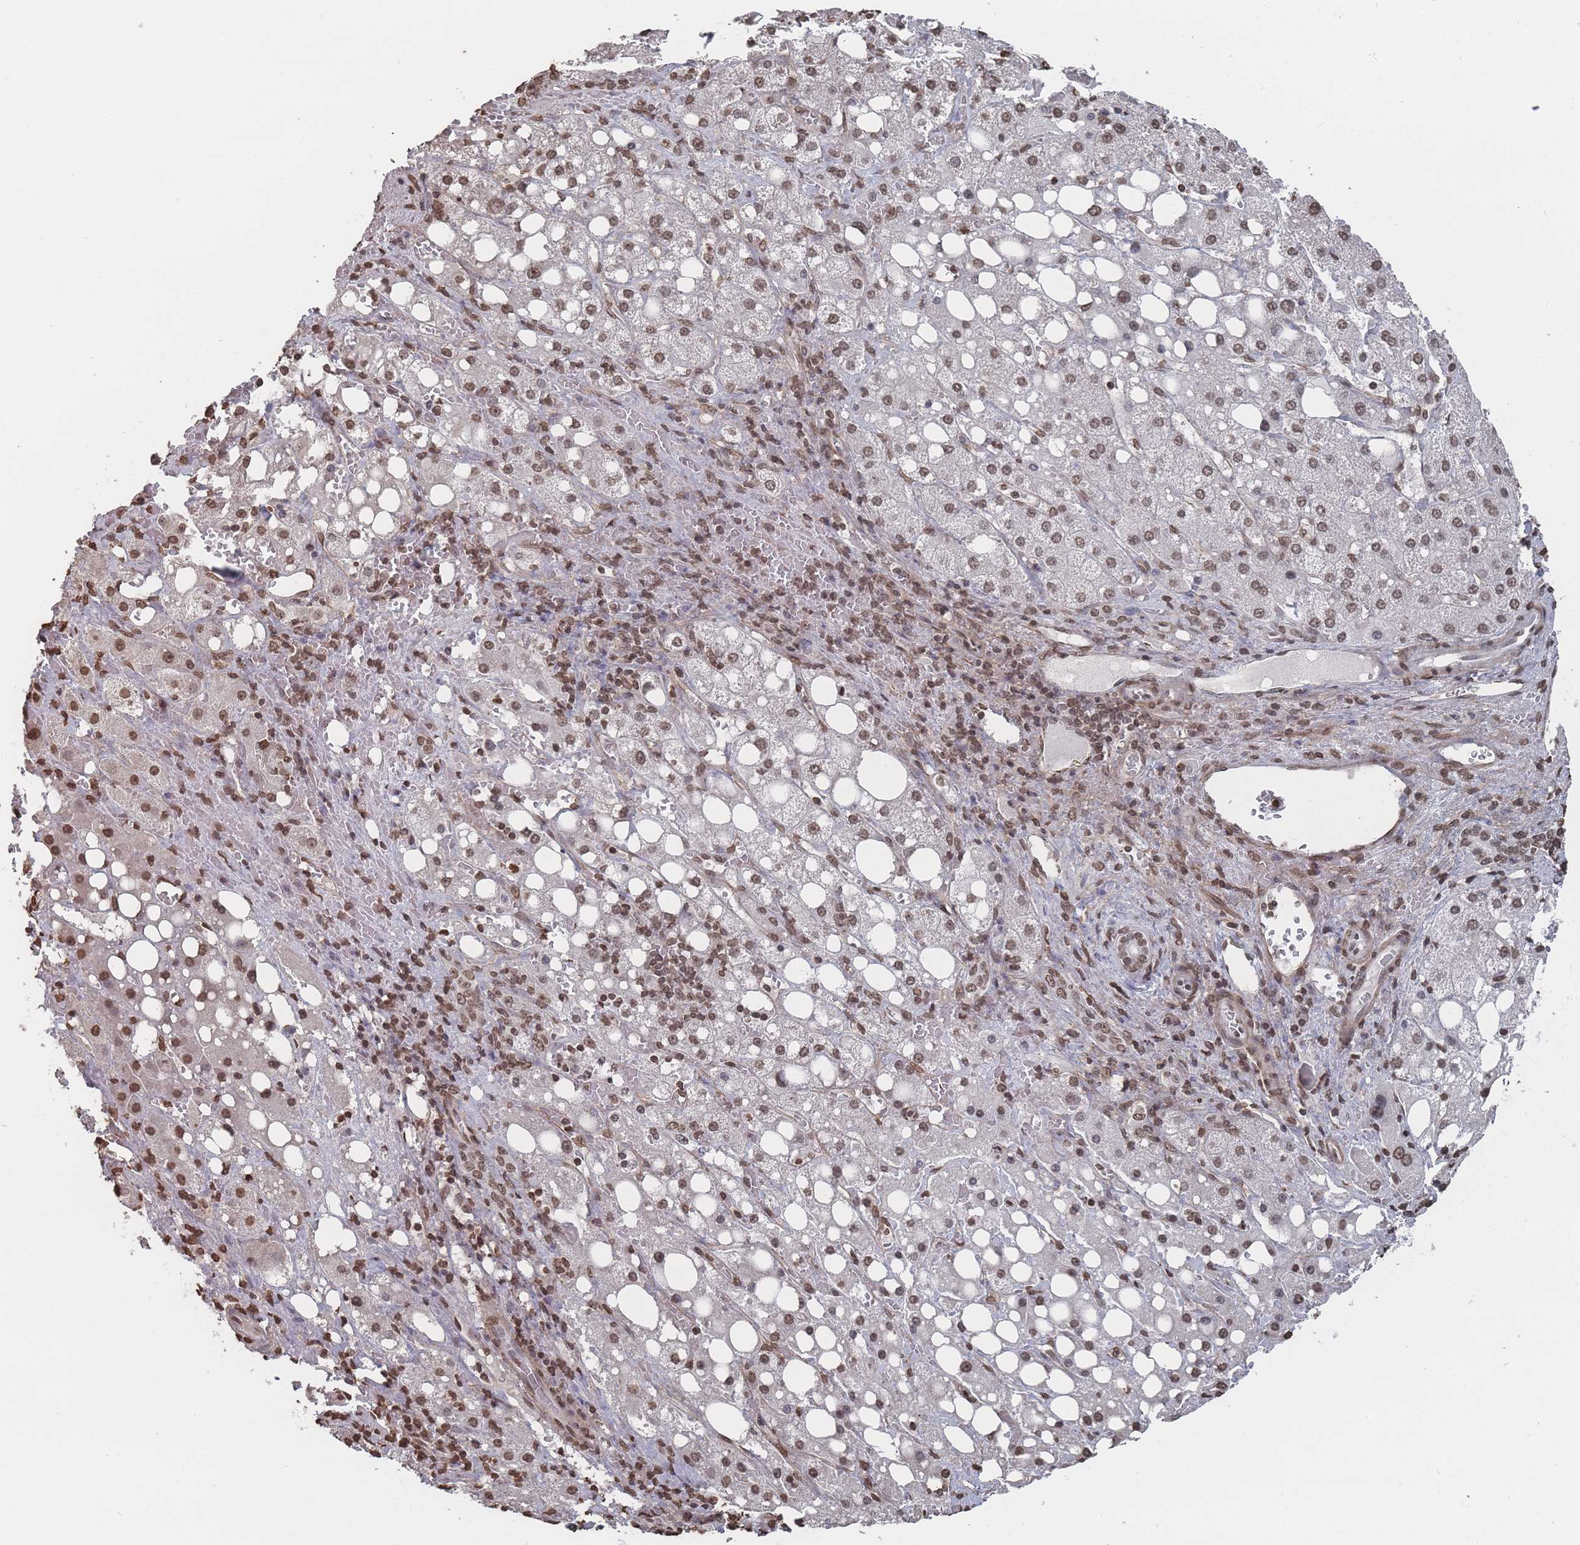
{"staining": {"intensity": "moderate", "quantity": ">75%", "location": "nuclear"}, "tissue": "liver cancer", "cell_type": "Tumor cells", "image_type": "cancer", "snomed": [{"axis": "morphology", "description": "Carcinoma, Hepatocellular, NOS"}, {"axis": "topography", "description": "Liver"}], "caption": "Liver cancer (hepatocellular carcinoma) was stained to show a protein in brown. There is medium levels of moderate nuclear positivity in approximately >75% of tumor cells.", "gene": "PLEKHG5", "patient": {"sex": "male", "age": 80}}